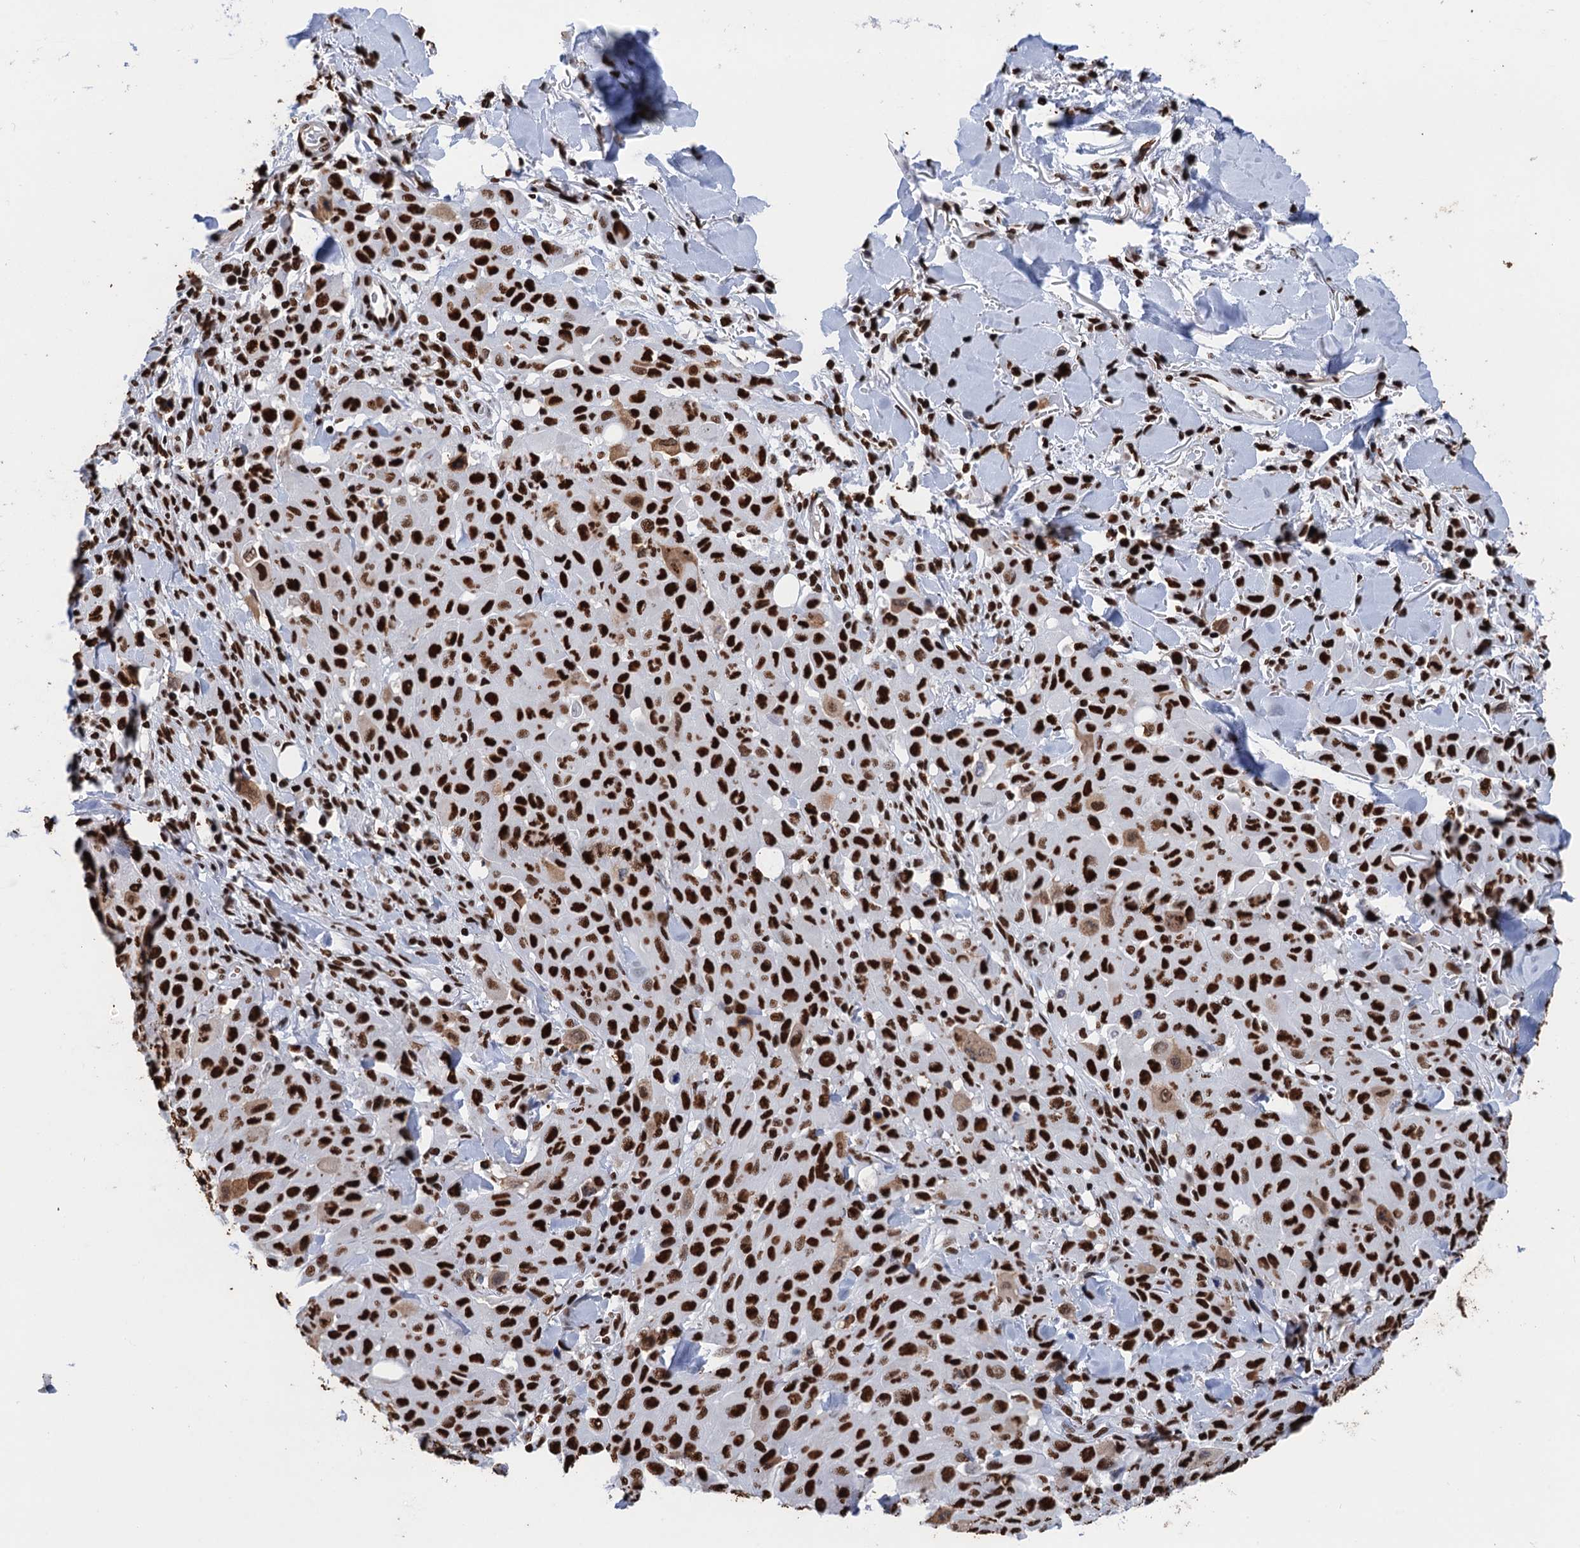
{"staining": {"intensity": "strong", "quantity": ">75%", "location": "nuclear"}, "tissue": "melanoma", "cell_type": "Tumor cells", "image_type": "cancer", "snomed": [{"axis": "morphology", "description": "Malignant melanoma, Metastatic site"}, {"axis": "topography", "description": "Skin"}], "caption": "Immunohistochemical staining of melanoma displays high levels of strong nuclear staining in approximately >75% of tumor cells. The staining was performed using DAB to visualize the protein expression in brown, while the nuclei were stained in blue with hematoxylin (Magnification: 20x).", "gene": "UBA2", "patient": {"sex": "female", "age": 81}}